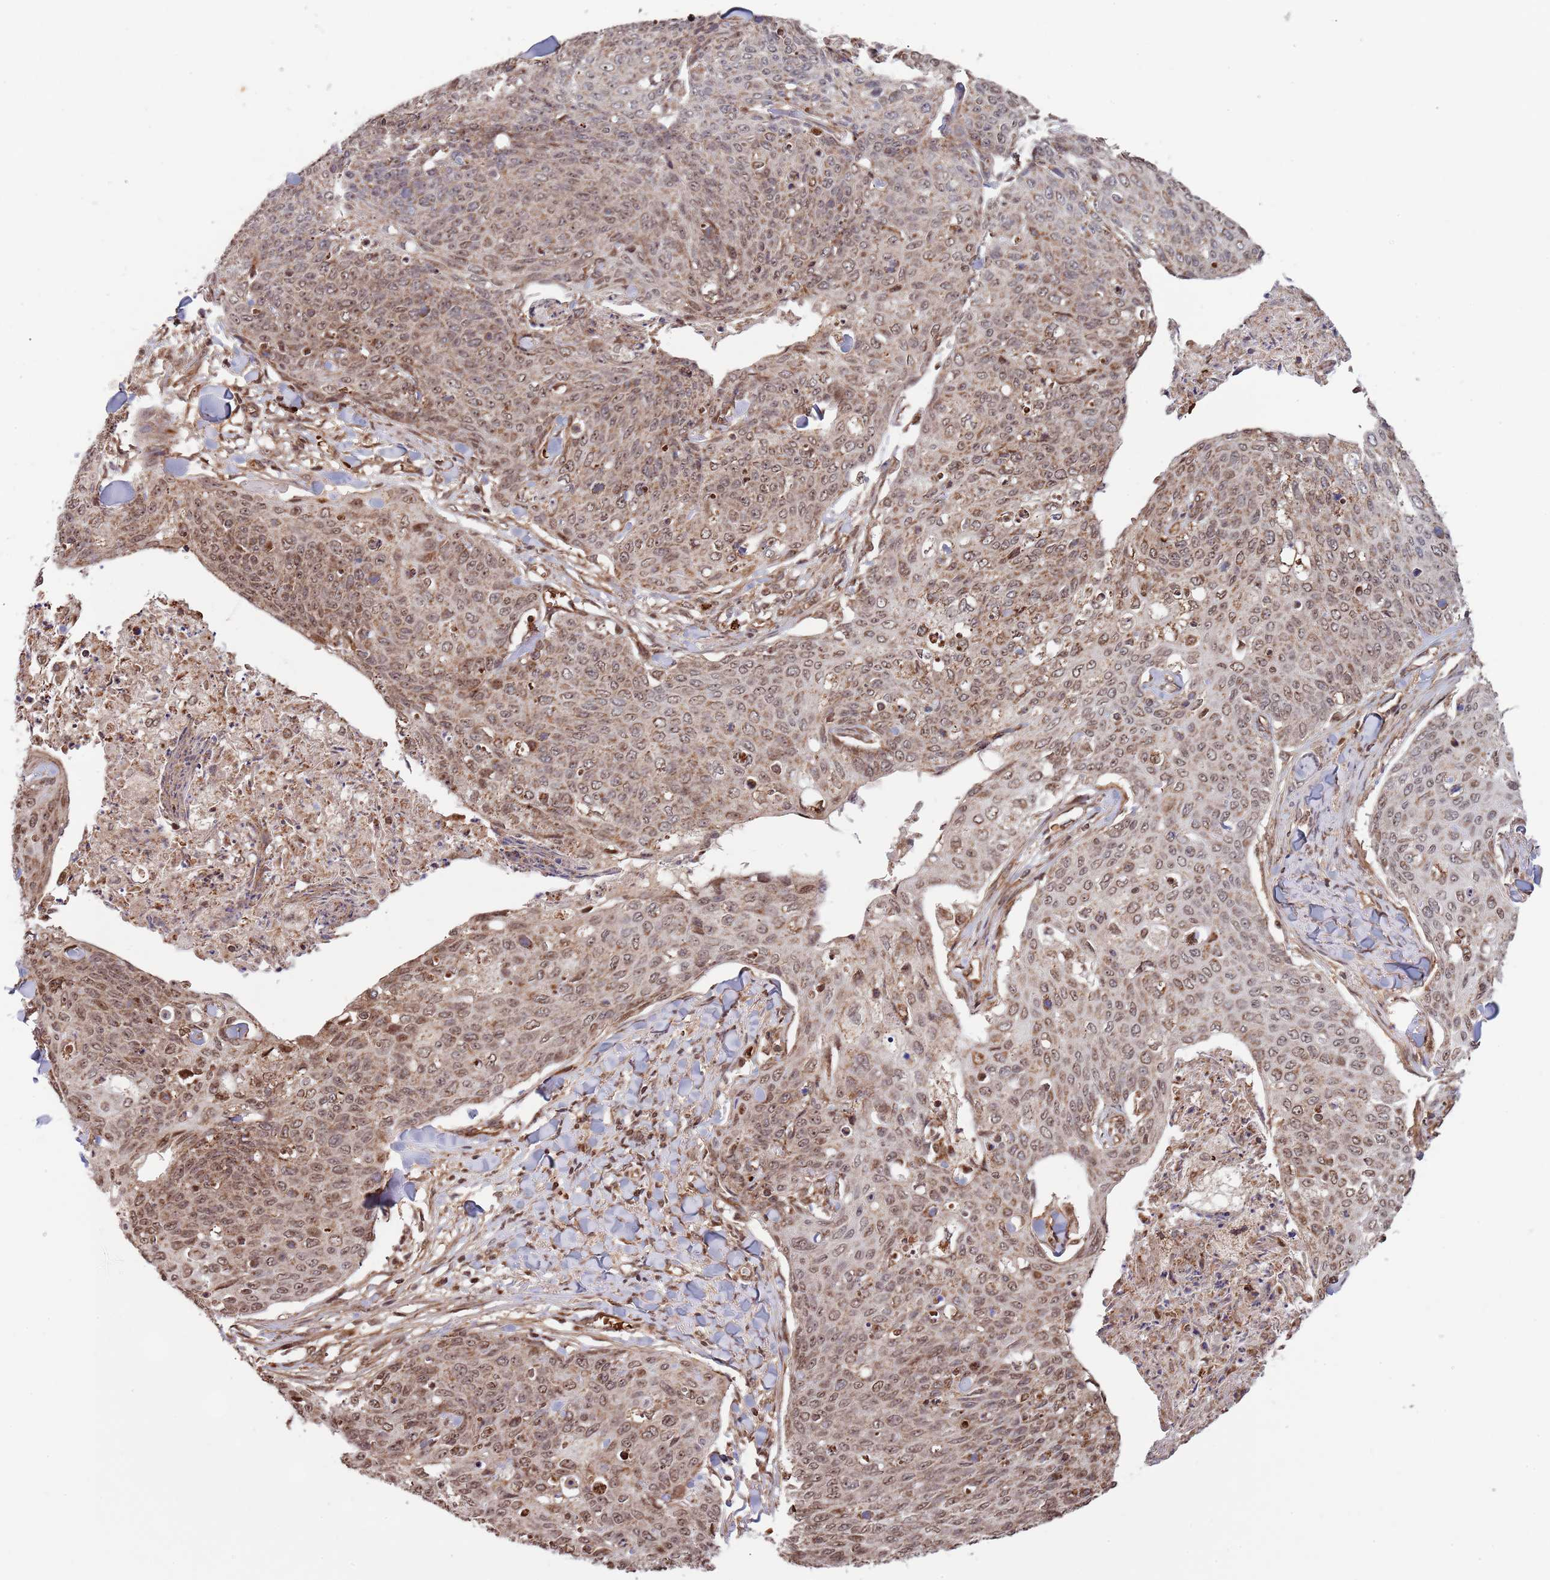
{"staining": {"intensity": "moderate", "quantity": ">75%", "location": "cytoplasmic/membranous,nuclear"}, "tissue": "skin cancer", "cell_type": "Tumor cells", "image_type": "cancer", "snomed": [{"axis": "morphology", "description": "Squamous cell carcinoma, NOS"}, {"axis": "topography", "description": "Skin"}, {"axis": "topography", "description": "Vulva"}], "caption": "The histopathology image reveals staining of skin cancer (squamous cell carcinoma), revealing moderate cytoplasmic/membranous and nuclear protein expression (brown color) within tumor cells. The staining was performed using DAB (3,3'-diaminobenzidine), with brown indicating positive protein expression. Nuclei are stained blue with hematoxylin.", "gene": "DCHS1", "patient": {"sex": "female", "age": 85}}